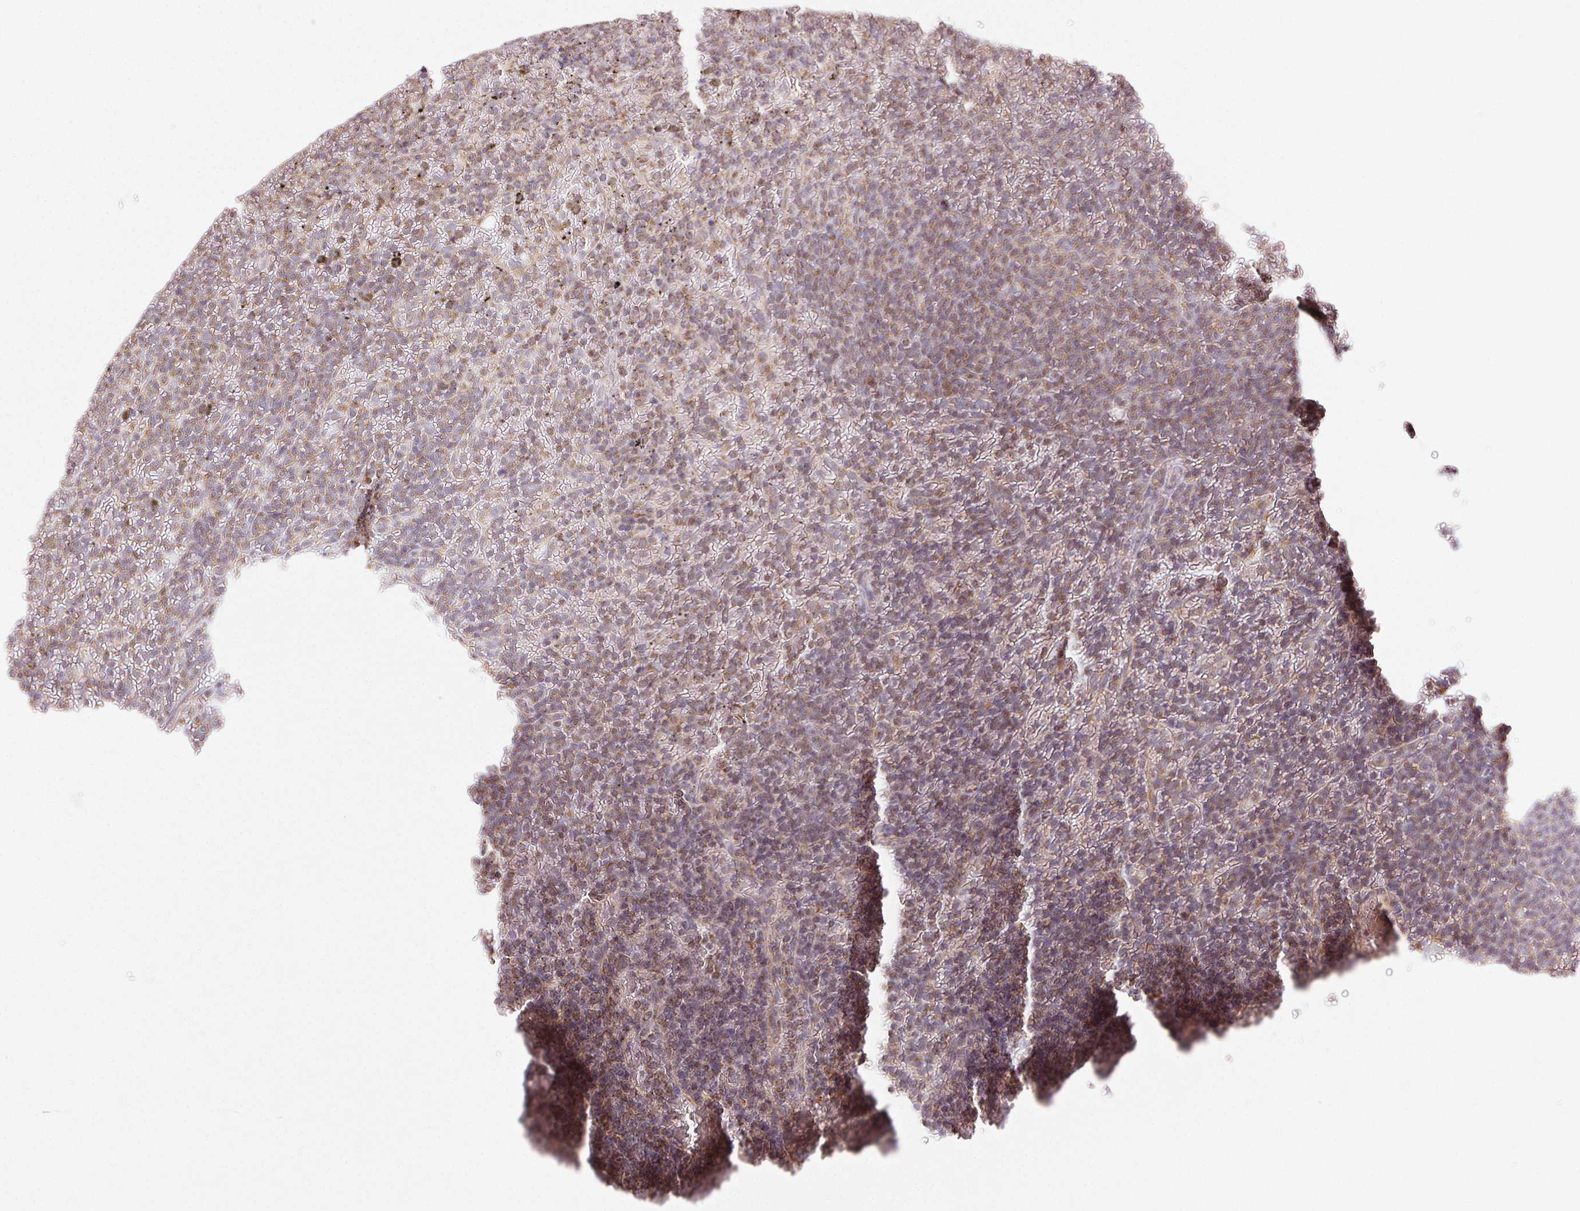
{"staining": {"intensity": "moderate", "quantity": "25%-75%", "location": "cytoplasmic/membranous"}, "tissue": "lymphoma", "cell_type": "Tumor cells", "image_type": "cancer", "snomed": [{"axis": "morphology", "description": "Malignant lymphoma, non-Hodgkin's type, Low grade"}, {"axis": "topography", "description": "Spleen"}], "caption": "The histopathology image exhibits a brown stain indicating the presence of a protein in the cytoplasmic/membranous of tumor cells in lymphoma.", "gene": "CLASP1", "patient": {"sex": "female", "age": 77}}